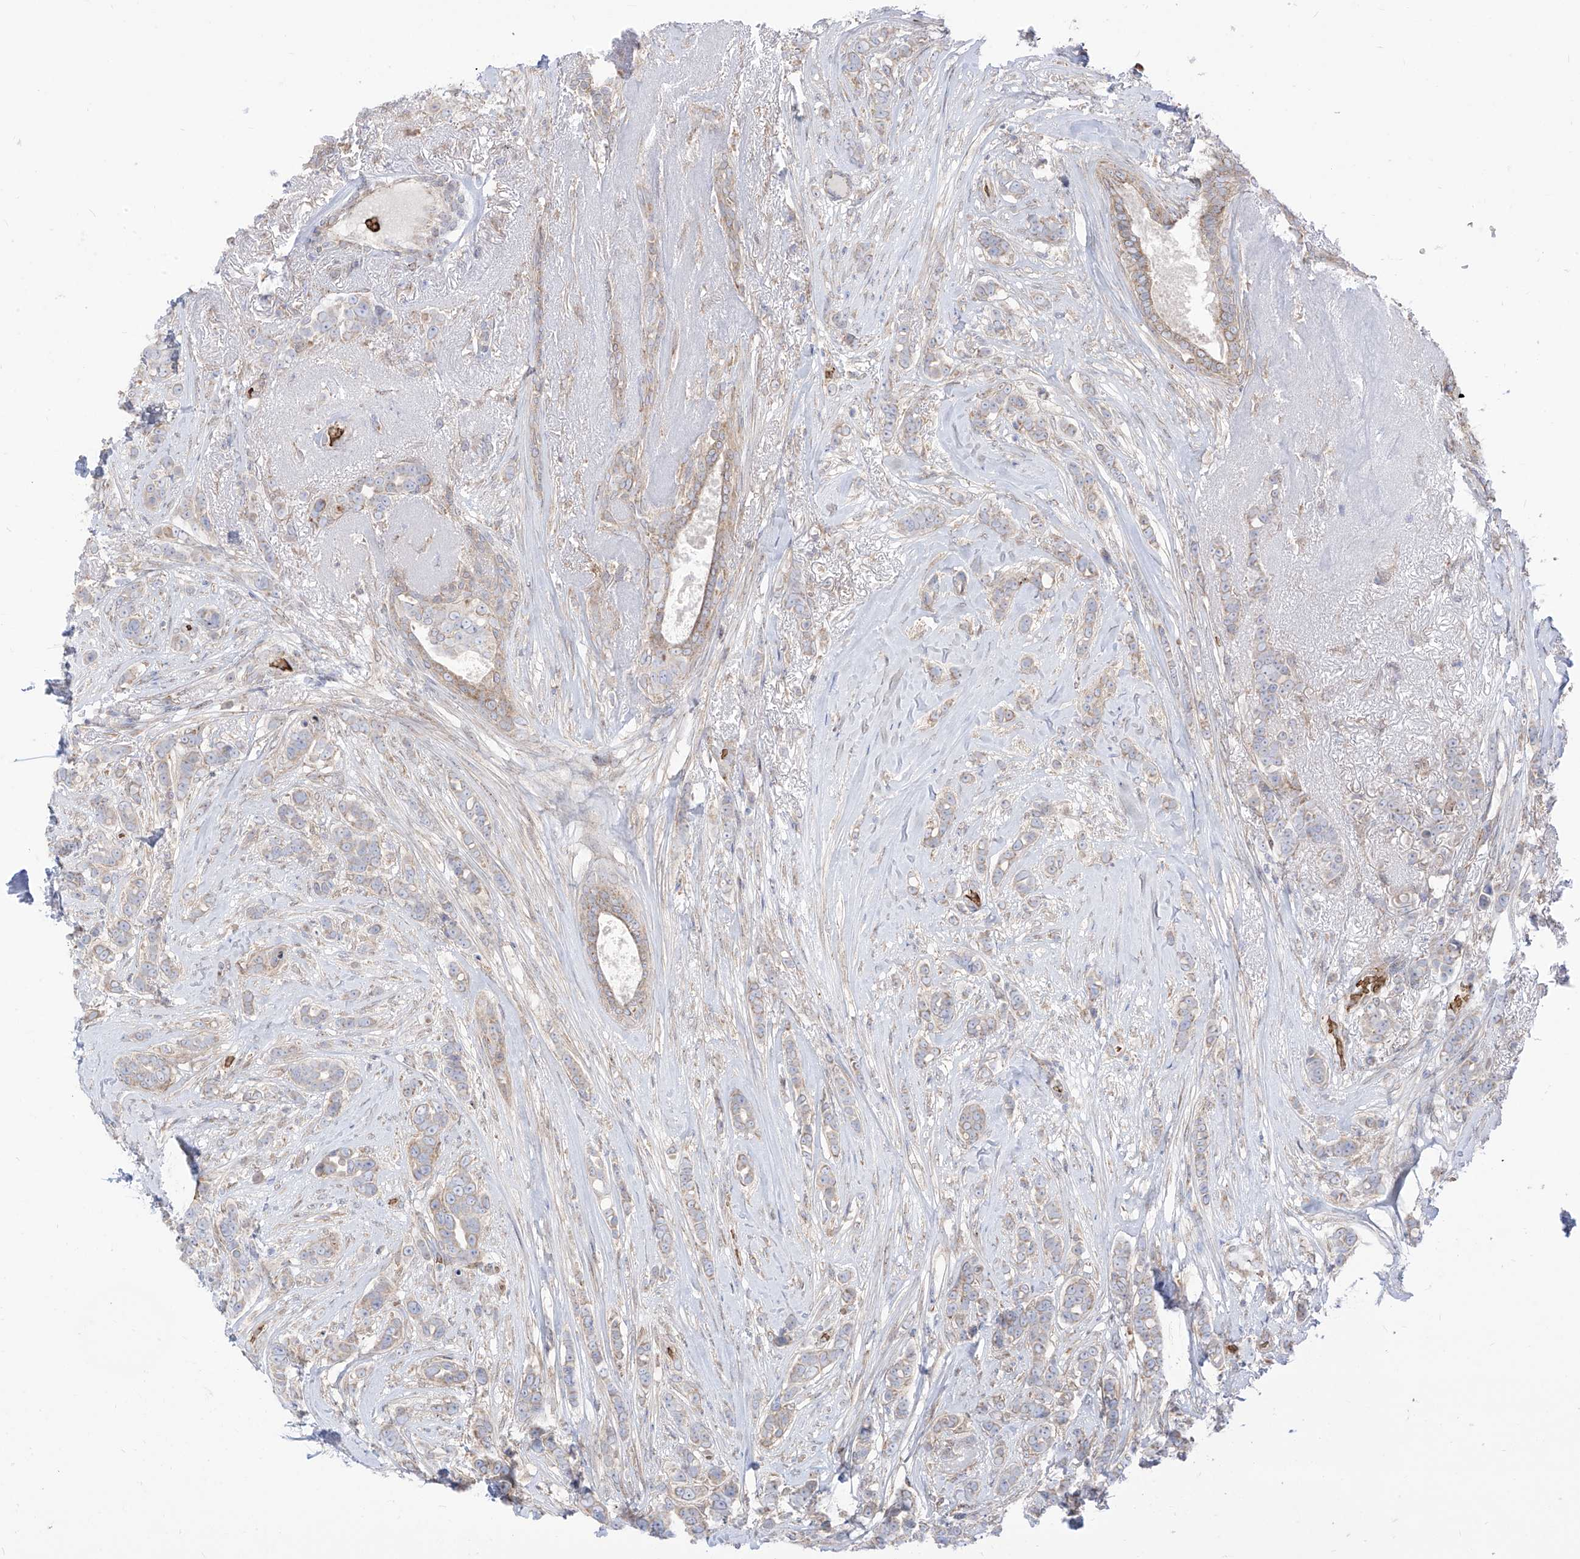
{"staining": {"intensity": "weak", "quantity": "<25%", "location": "cytoplasmic/membranous"}, "tissue": "breast cancer", "cell_type": "Tumor cells", "image_type": "cancer", "snomed": [{"axis": "morphology", "description": "Lobular carcinoma"}, {"axis": "topography", "description": "Breast"}], "caption": "Immunohistochemical staining of human breast cancer (lobular carcinoma) demonstrates no significant positivity in tumor cells.", "gene": "ARHGEF40", "patient": {"sex": "female", "age": 51}}